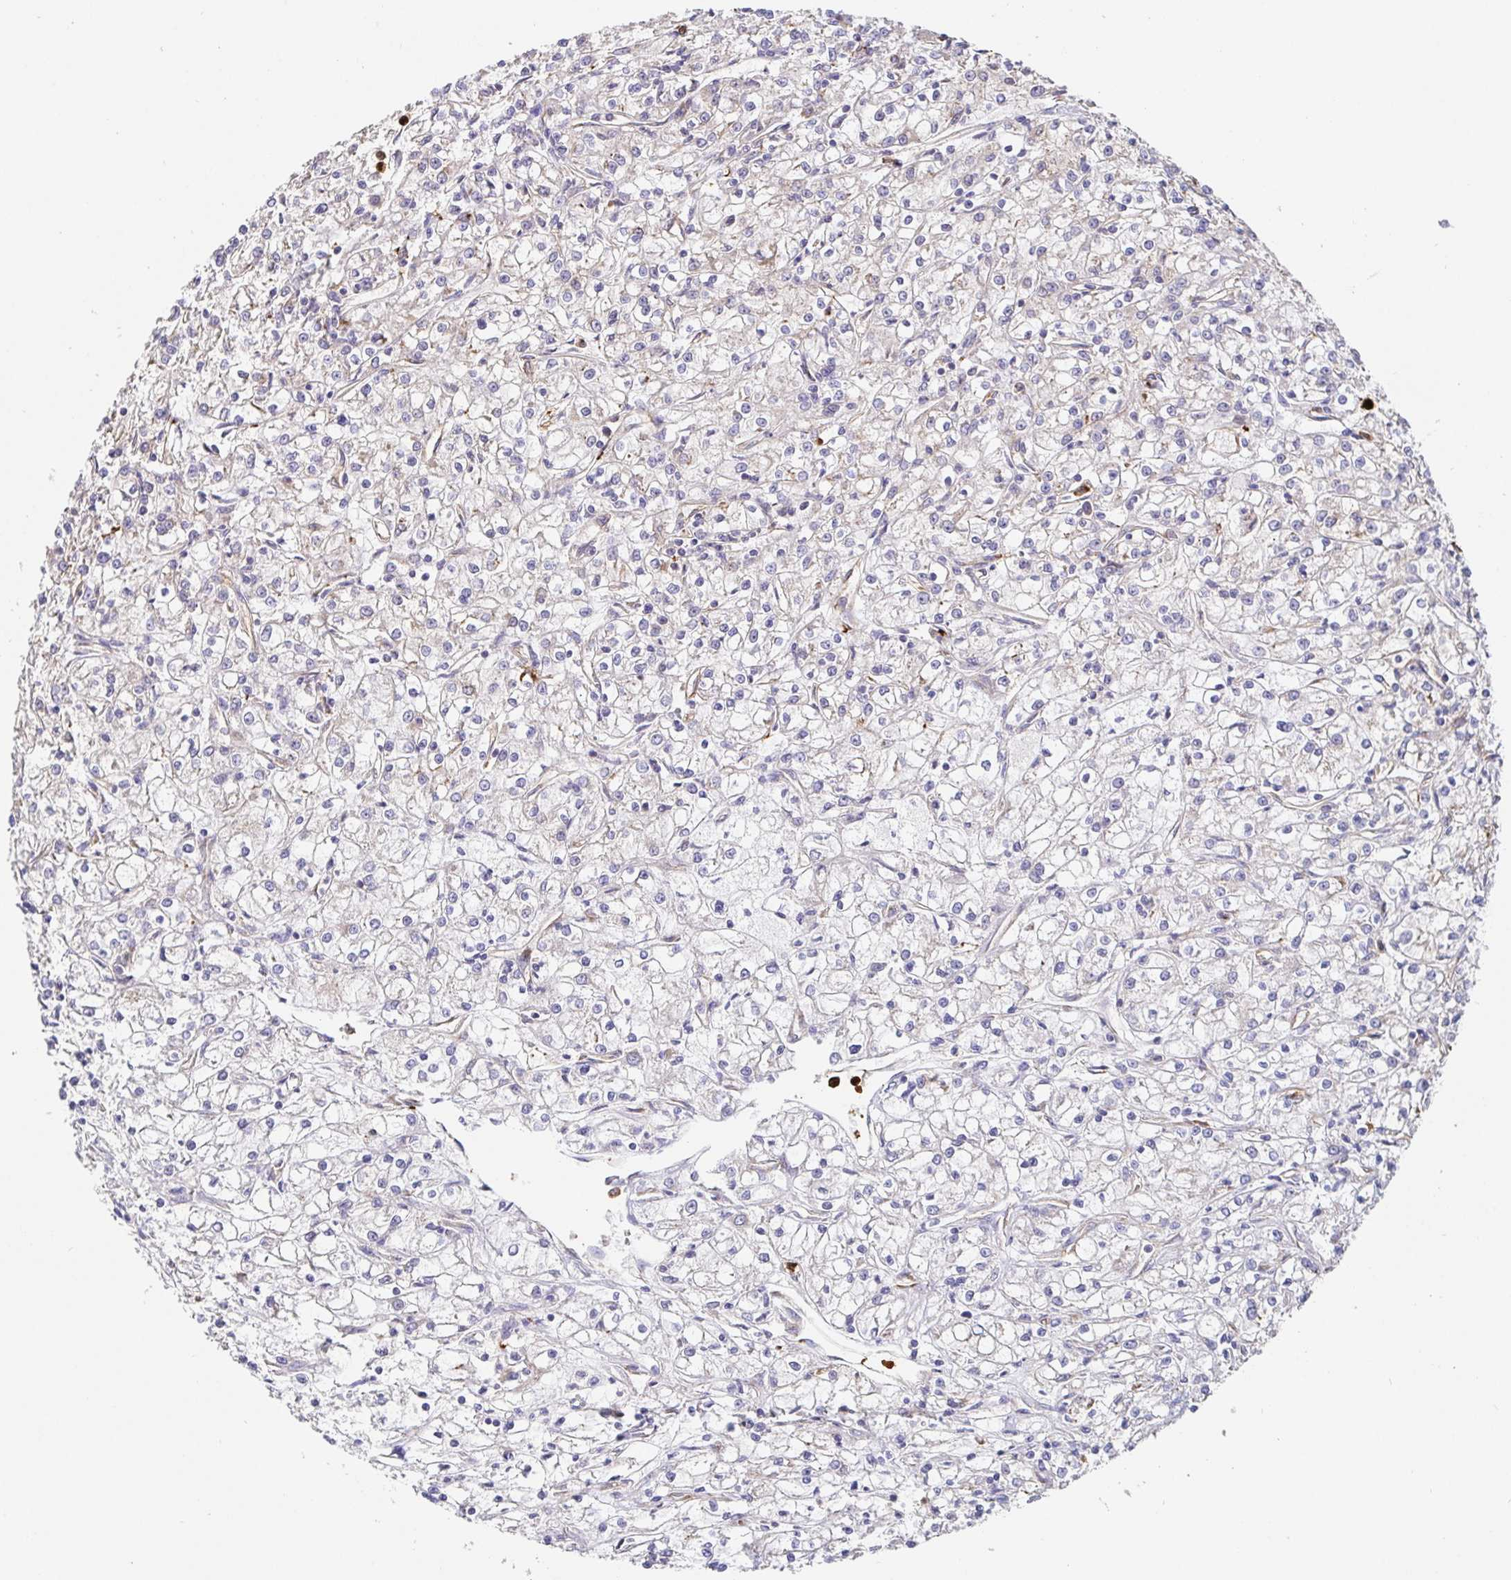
{"staining": {"intensity": "negative", "quantity": "none", "location": "none"}, "tissue": "renal cancer", "cell_type": "Tumor cells", "image_type": "cancer", "snomed": [{"axis": "morphology", "description": "Adenocarcinoma, NOS"}, {"axis": "topography", "description": "Kidney"}], "caption": "Renal cancer (adenocarcinoma) was stained to show a protein in brown. There is no significant expression in tumor cells.", "gene": "PDPK1", "patient": {"sex": "female", "age": 59}}